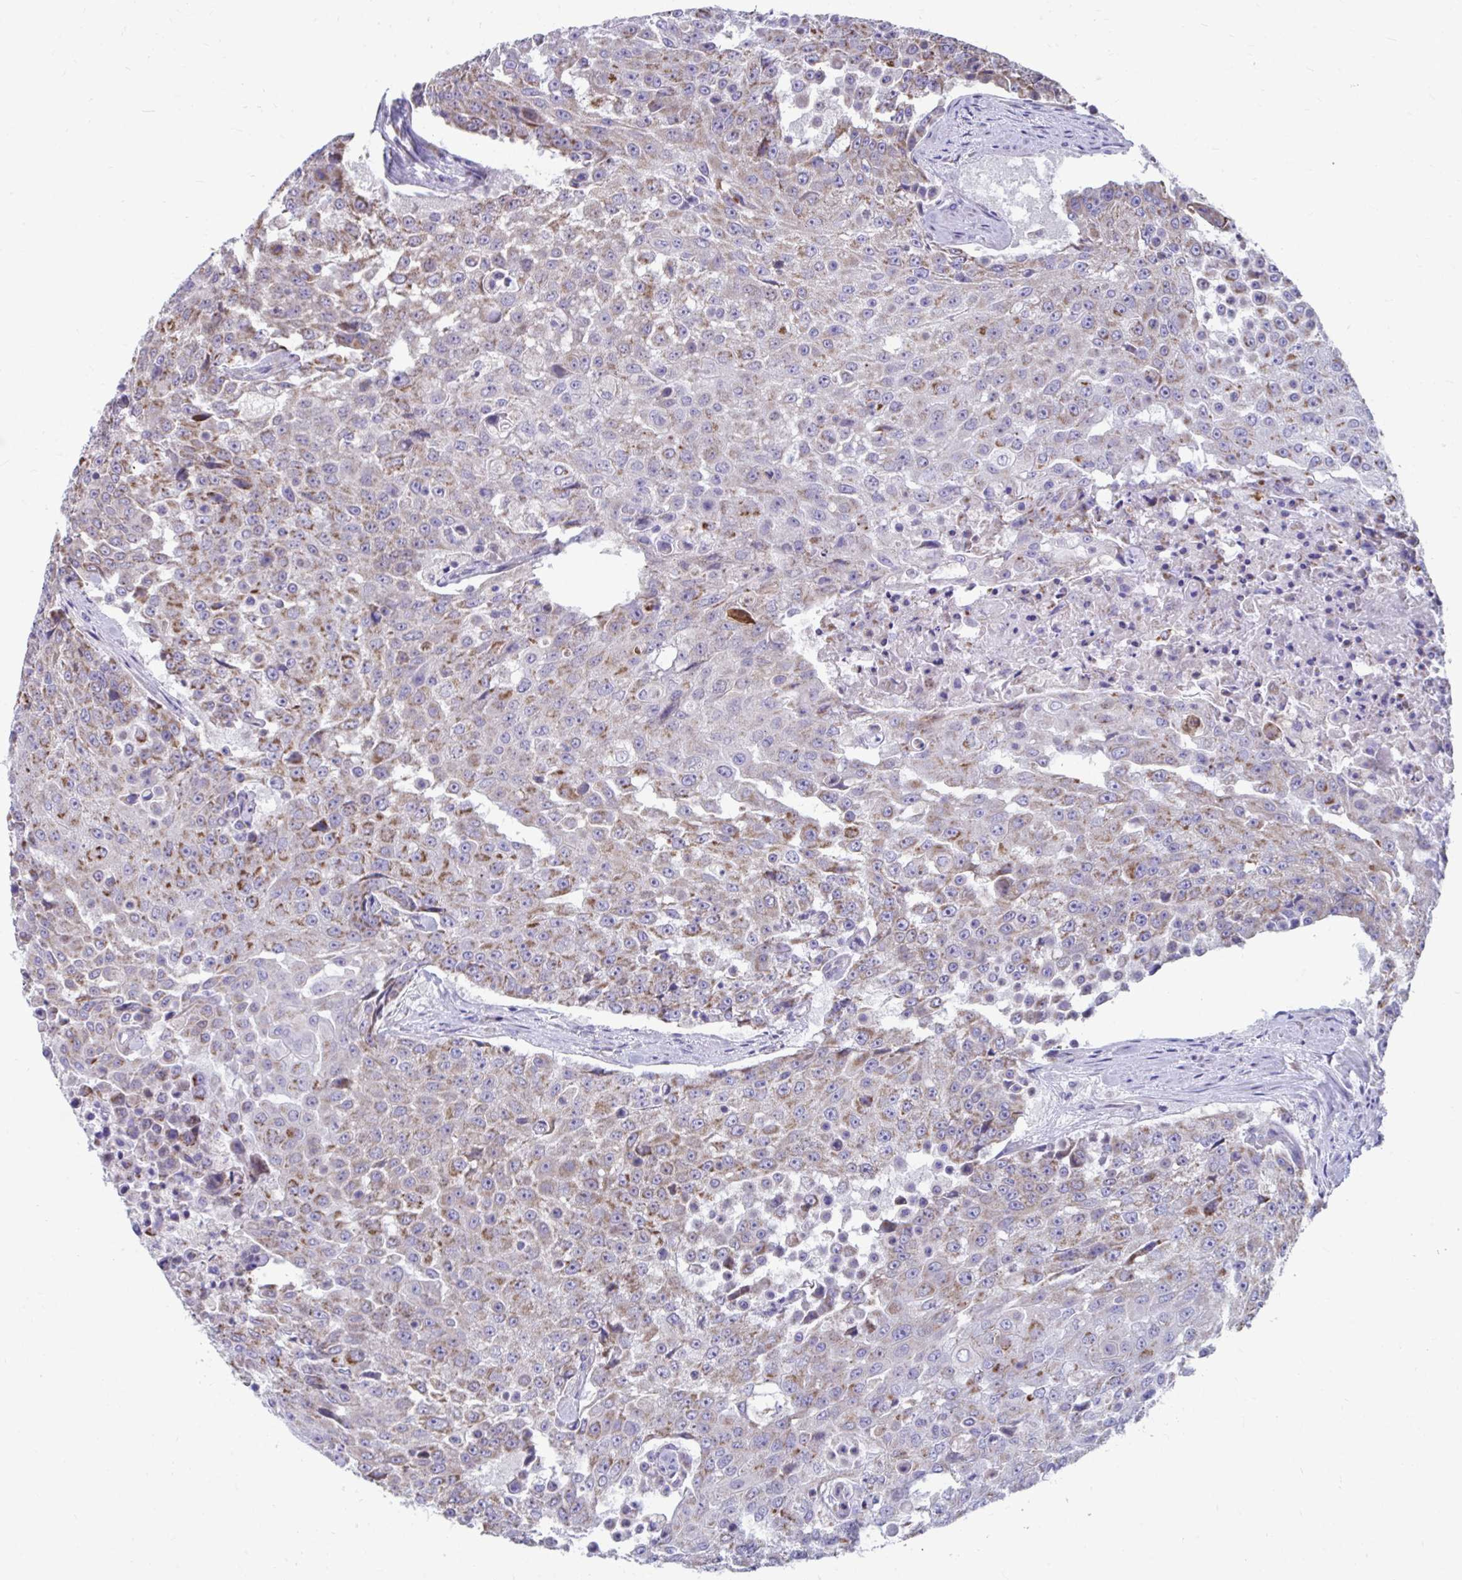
{"staining": {"intensity": "moderate", "quantity": "25%-75%", "location": "cytoplasmic/membranous"}, "tissue": "urothelial cancer", "cell_type": "Tumor cells", "image_type": "cancer", "snomed": [{"axis": "morphology", "description": "Urothelial carcinoma, High grade"}, {"axis": "topography", "description": "Urinary bladder"}], "caption": "An IHC photomicrograph of tumor tissue is shown. Protein staining in brown shows moderate cytoplasmic/membranous positivity in urothelial cancer within tumor cells.", "gene": "LINGO4", "patient": {"sex": "female", "age": 63}}